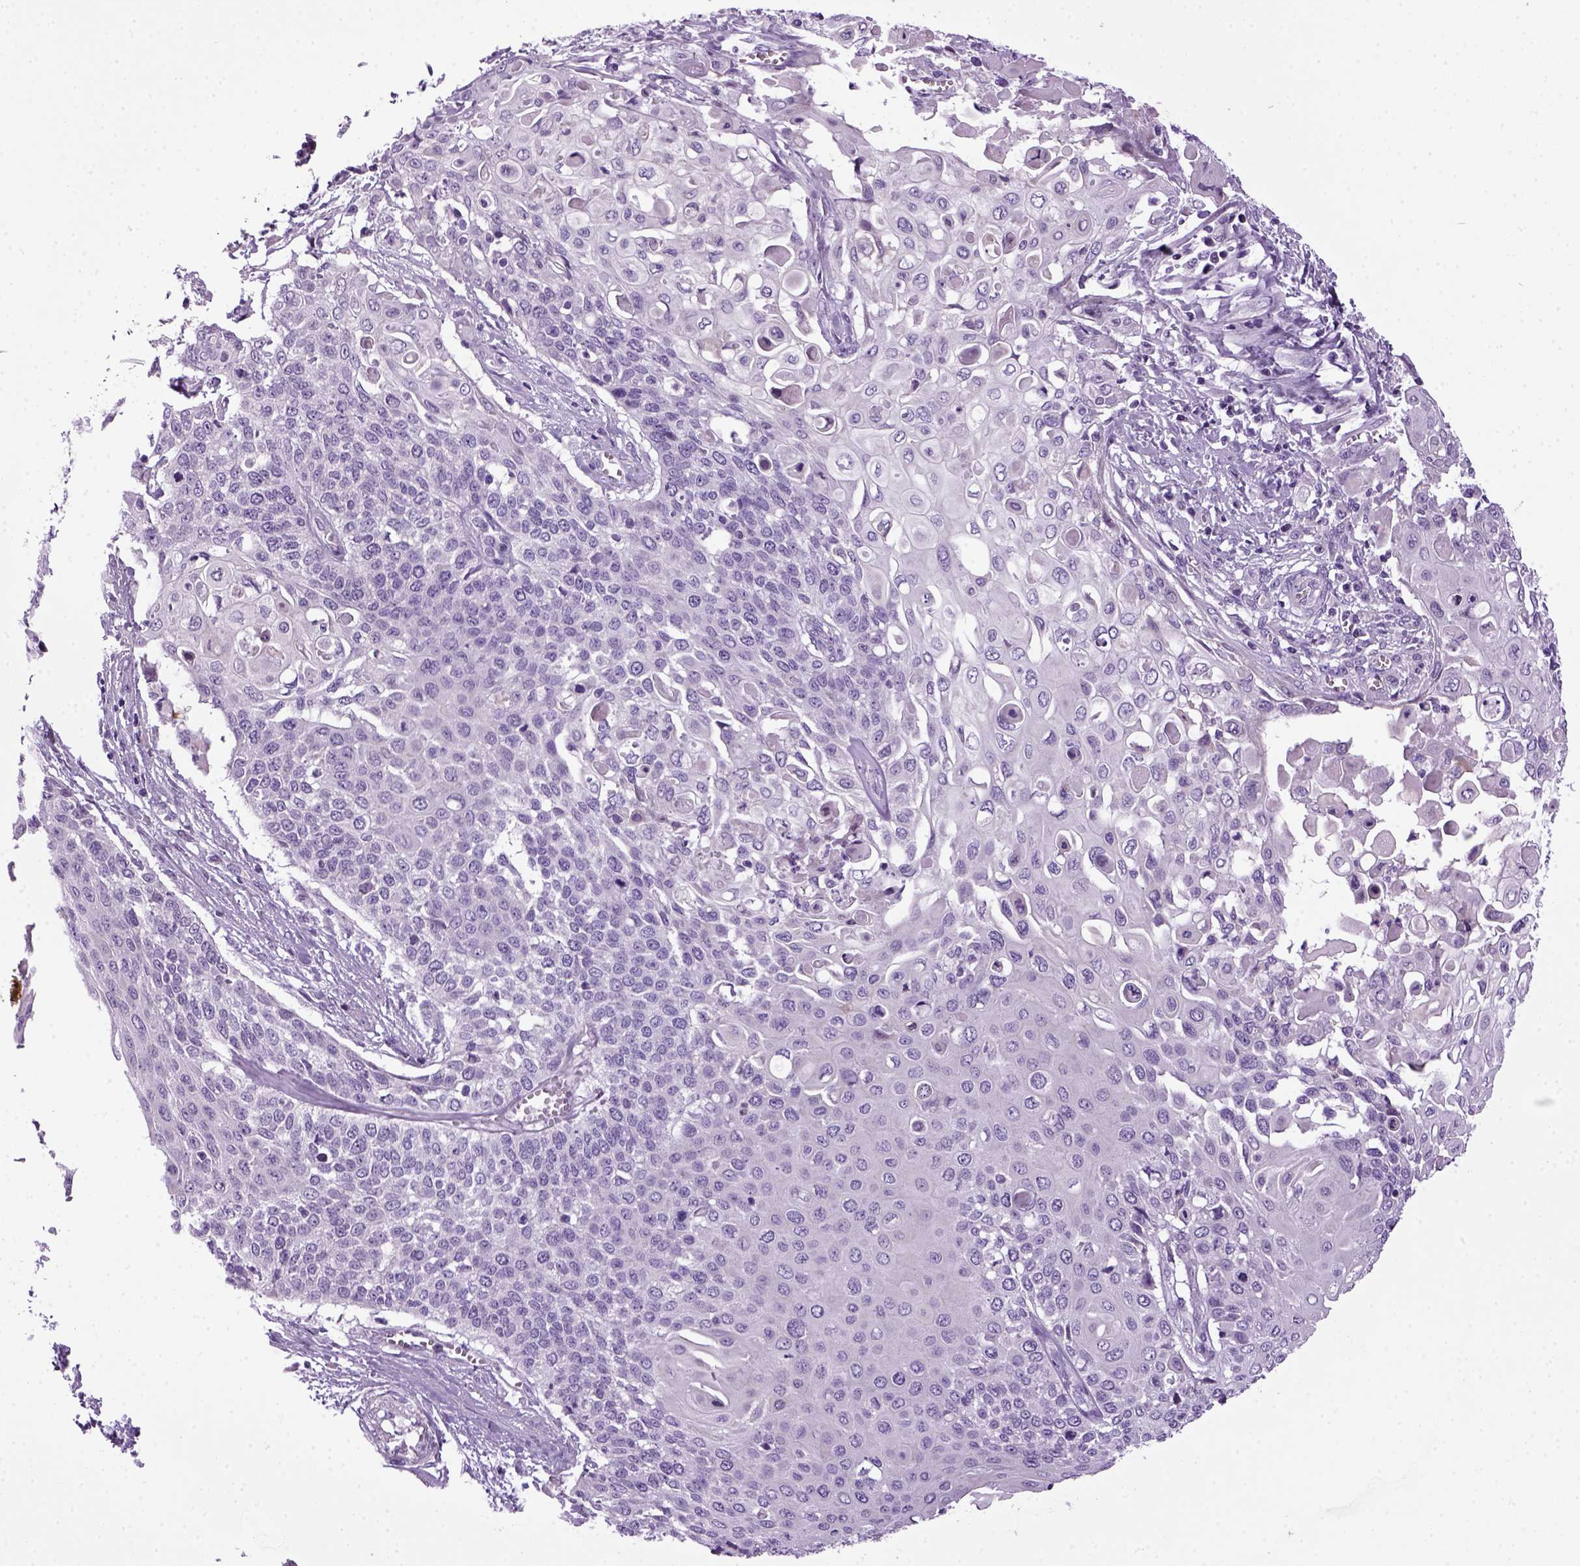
{"staining": {"intensity": "negative", "quantity": "none", "location": "none"}, "tissue": "cervical cancer", "cell_type": "Tumor cells", "image_type": "cancer", "snomed": [{"axis": "morphology", "description": "Squamous cell carcinoma, NOS"}, {"axis": "topography", "description": "Cervix"}], "caption": "Tumor cells are negative for protein expression in human cervical squamous cell carcinoma.", "gene": "HMCN2", "patient": {"sex": "female", "age": 39}}